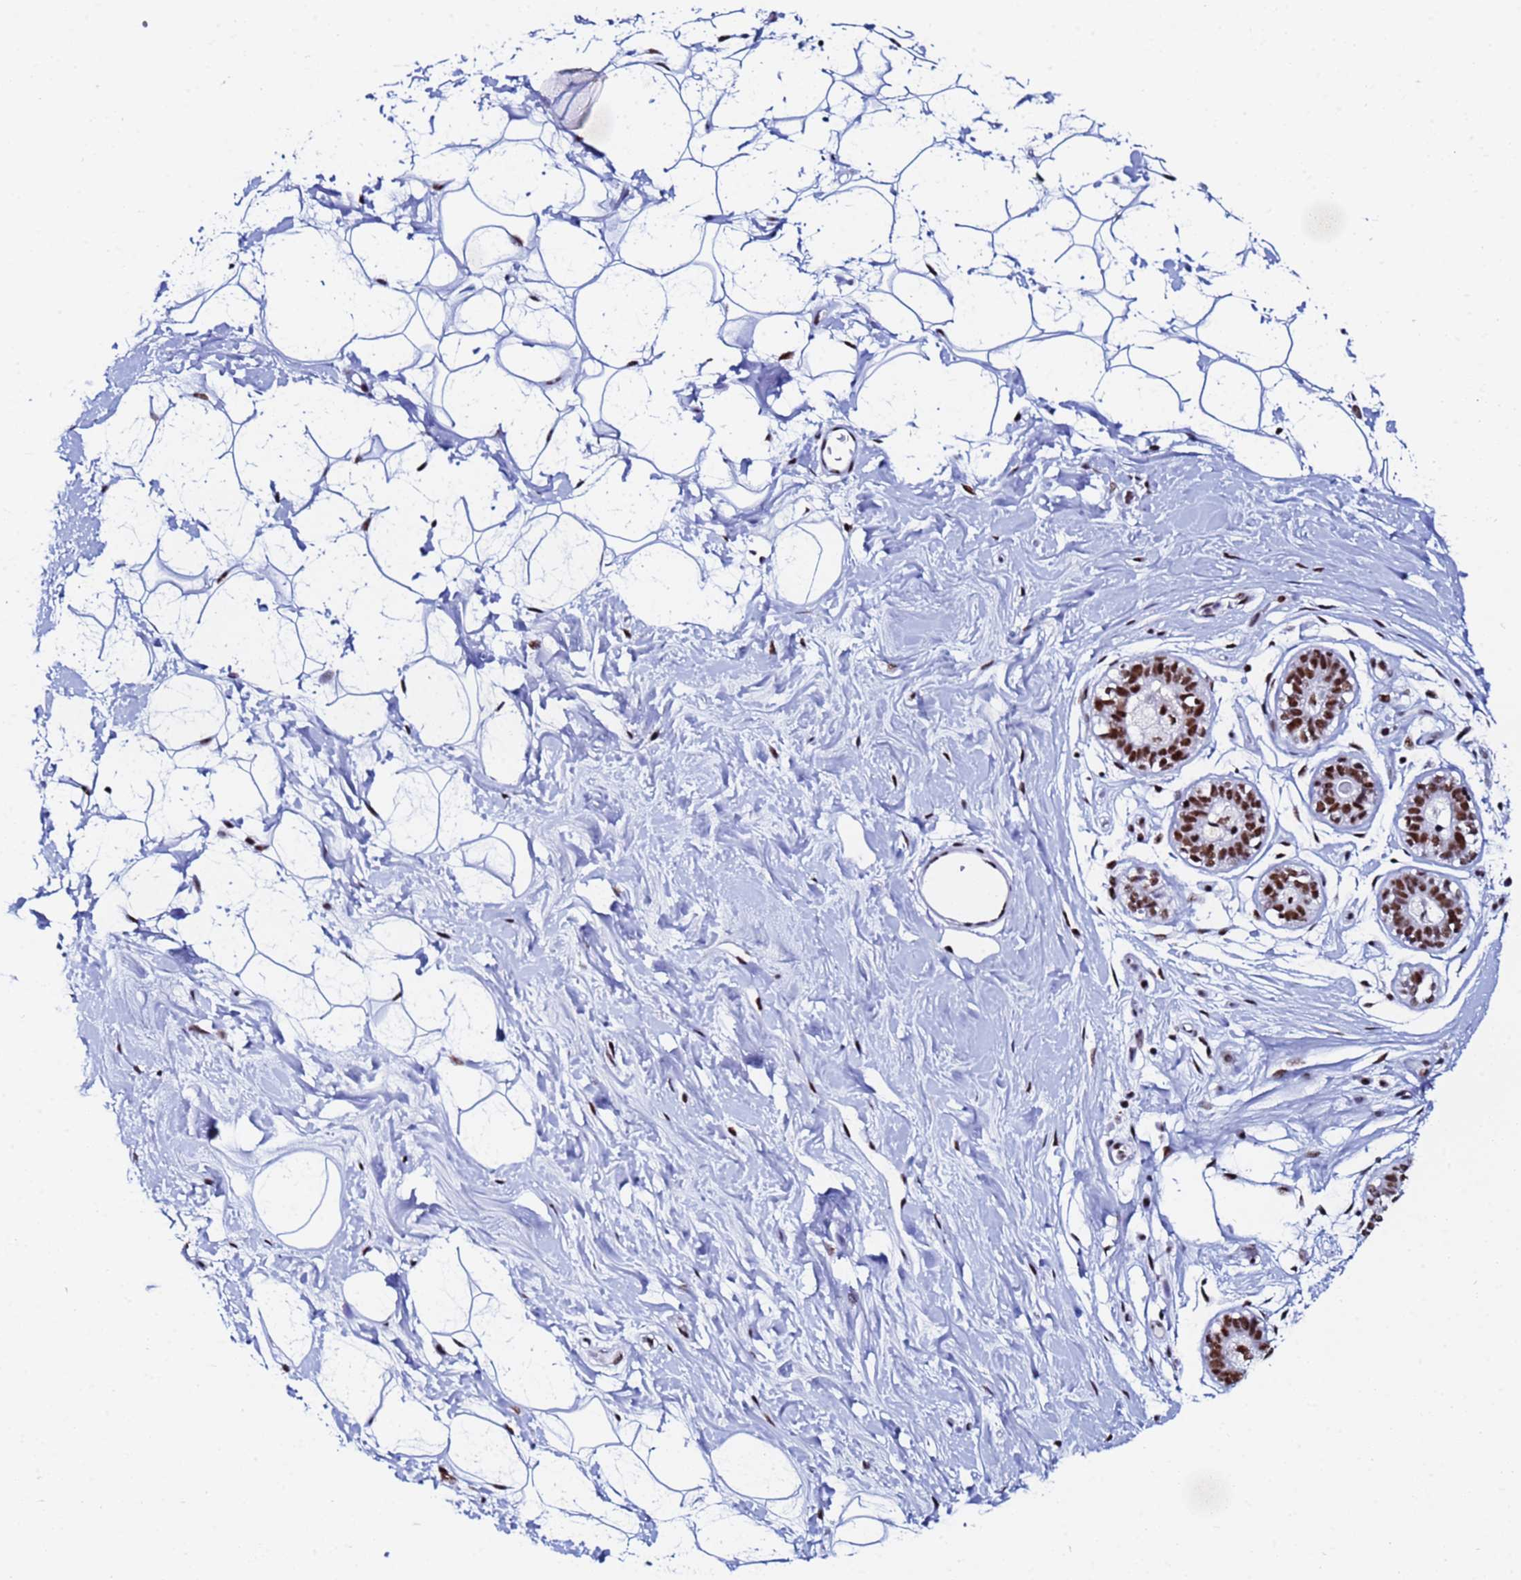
{"staining": {"intensity": "moderate", "quantity": "25%-75%", "location": "nuclear"}, "tissue": "adipose tissue", "cell_type": "Adipocytes", "image_type": "normal", "snomed": [{"axis": "morphology", "description": "Normal tissue, NOS"}, {"axis": "topography", "description": "Breast"}], "caption": "Immunohistochemistry (IHC) image of benign human adipose tissue stained for a protein (brown), which shows medium levels of moderate nuclear positivity in about 25%-75% of adipocytes.", "gene": "SNRPA1", "patient": {"sex": "female", "age": 26}}